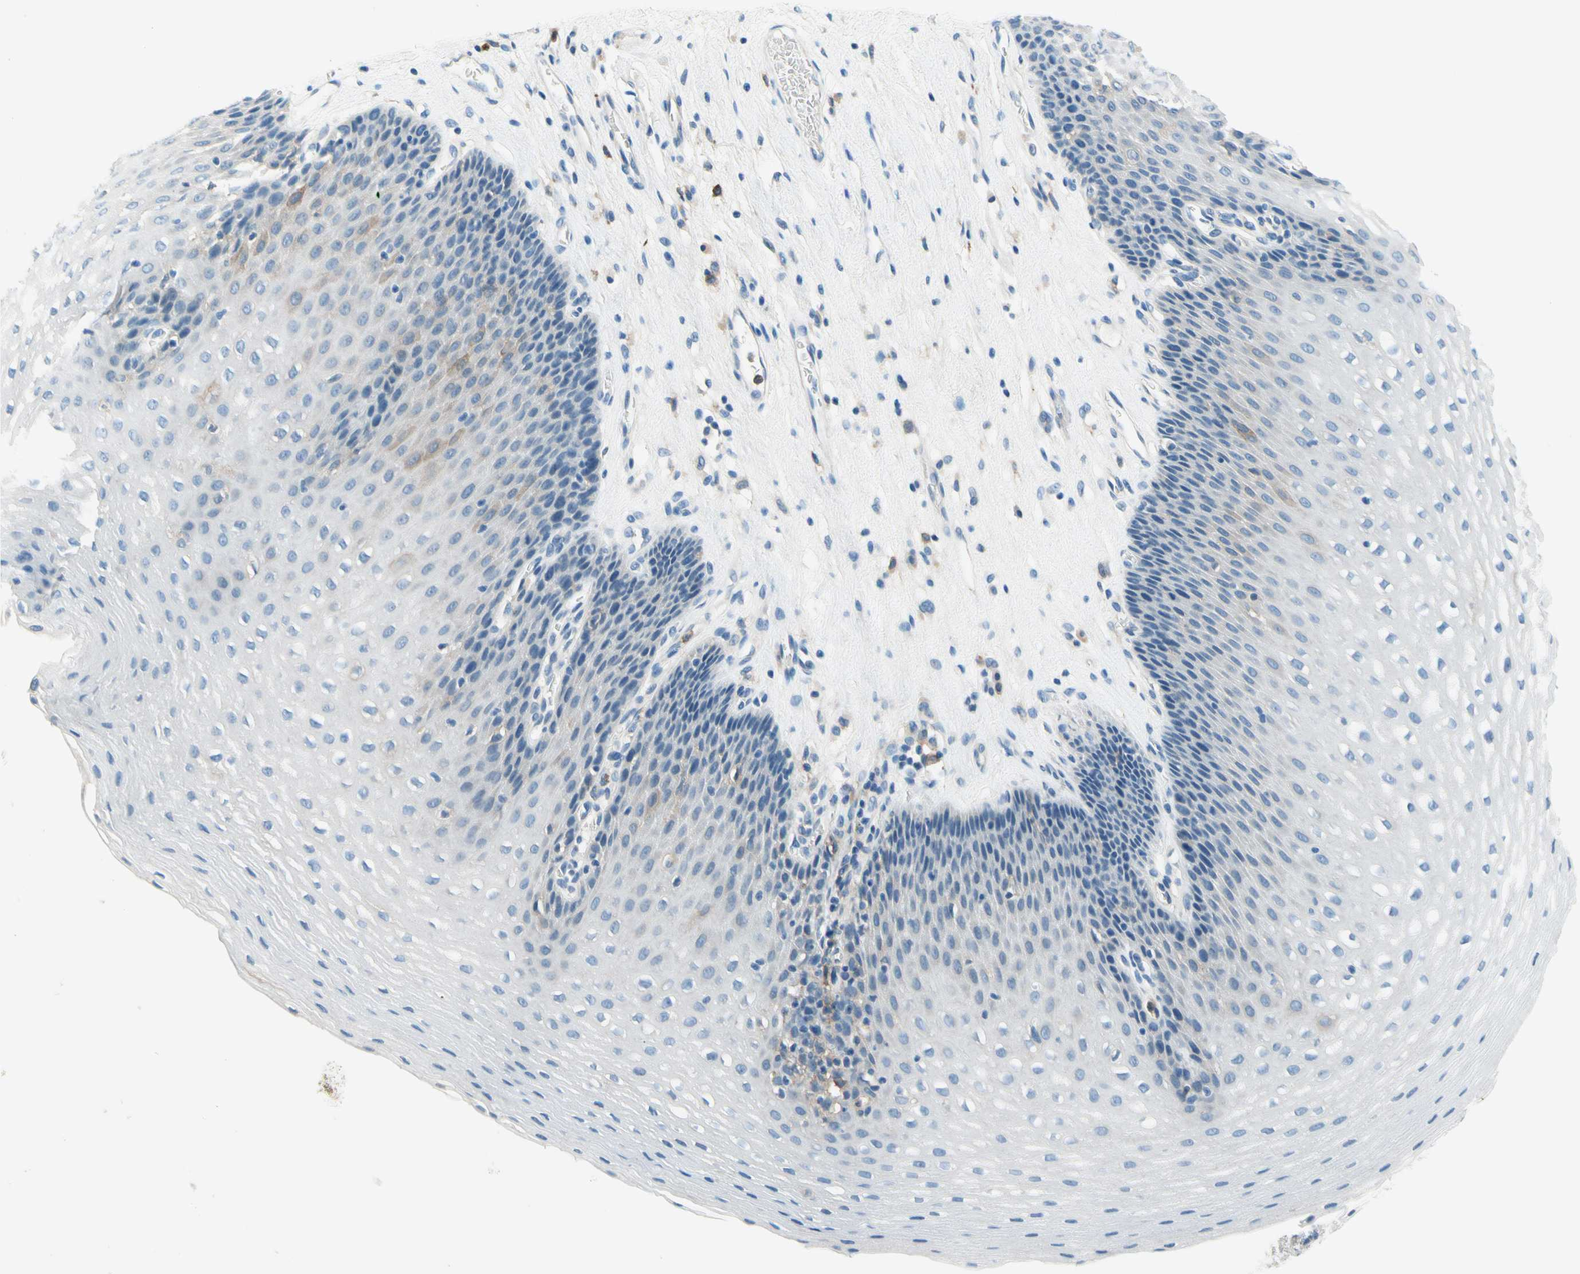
{"staining": {"intensity": "weak", "quantity": "<25%", "location": "cytoplasmic/membranous"}, "tissue": "esophagus", "cell_type": "Squamous epithelial cells", "image_type": "normal", "snomed": [{"axis": "morphology", "description": "Normal tissue, NOS"}, {"axis": "topography", "description": "Esophagus"}], "caption": "This is an immunohistochemistry (IHC) image of benign esophagus. There is no expression in squamous epithelial cells.", "gene": "SIGLEC9", "patient": {"sex": "male", "age": 48}}